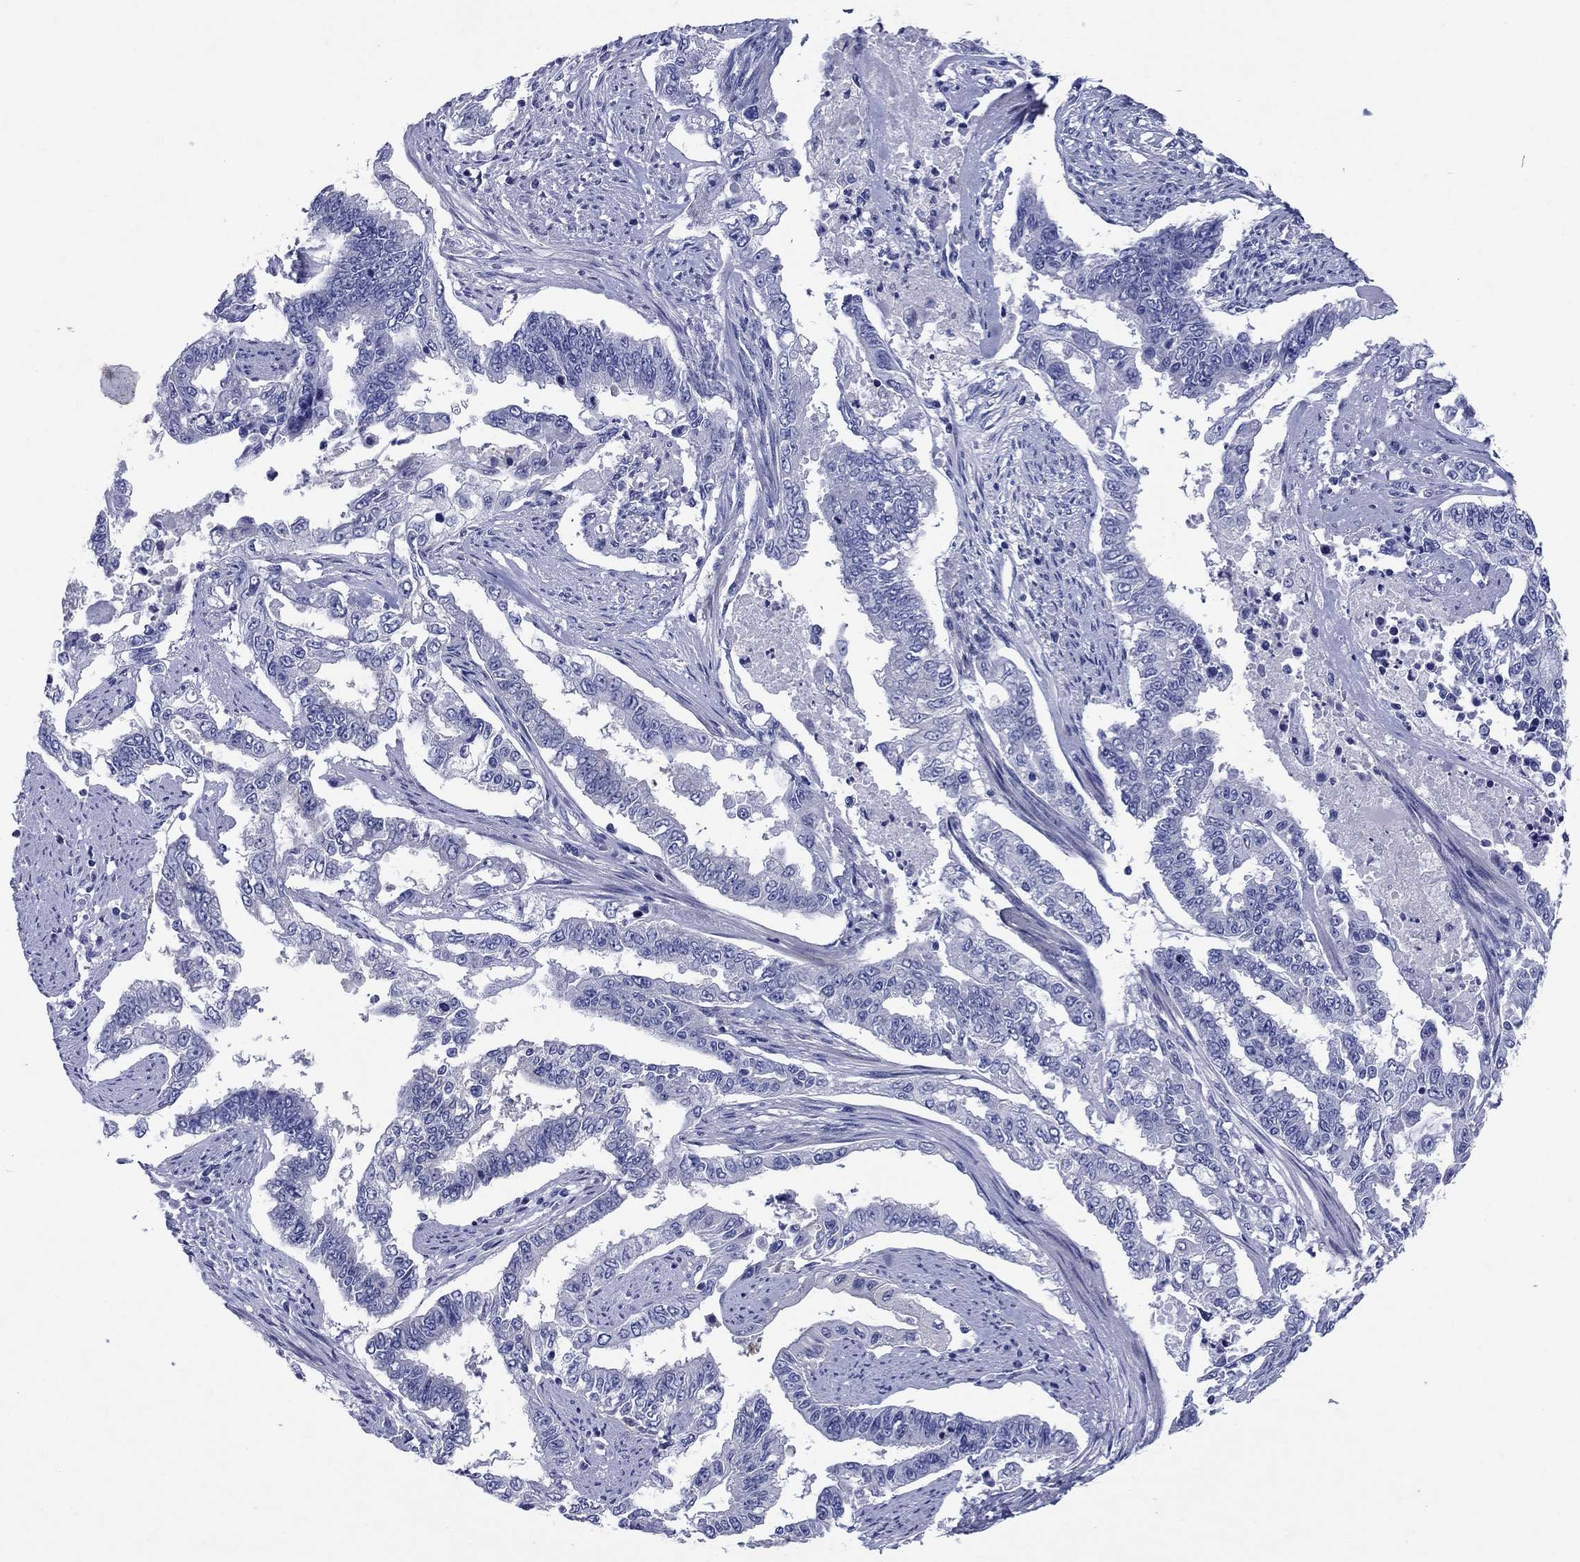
{"staining": {"intensity": "negative", "quantity": "none", "location": "none"}, "tissue": "endometrial cancer", "cell_type": "Tumor cells", "image_type": "cancer", "snomed": [{"axis": "morphology", "description": "Adenocarcinoma, NOS"}, {"axis": "topography", "description": "Uterus"}], "caption": "Immunohistochemistry (IHC) image of endometrial cancer stained for a protein (brown), which reveals no positivity in tumor cells. (Brightfield microscopy of DAB (3,3'-diaminobenzidine) immunohistochemistry (IHC) at high magnification).", "gene": "SULT2B1", "patient": {"sex": "female", "age": 59}}